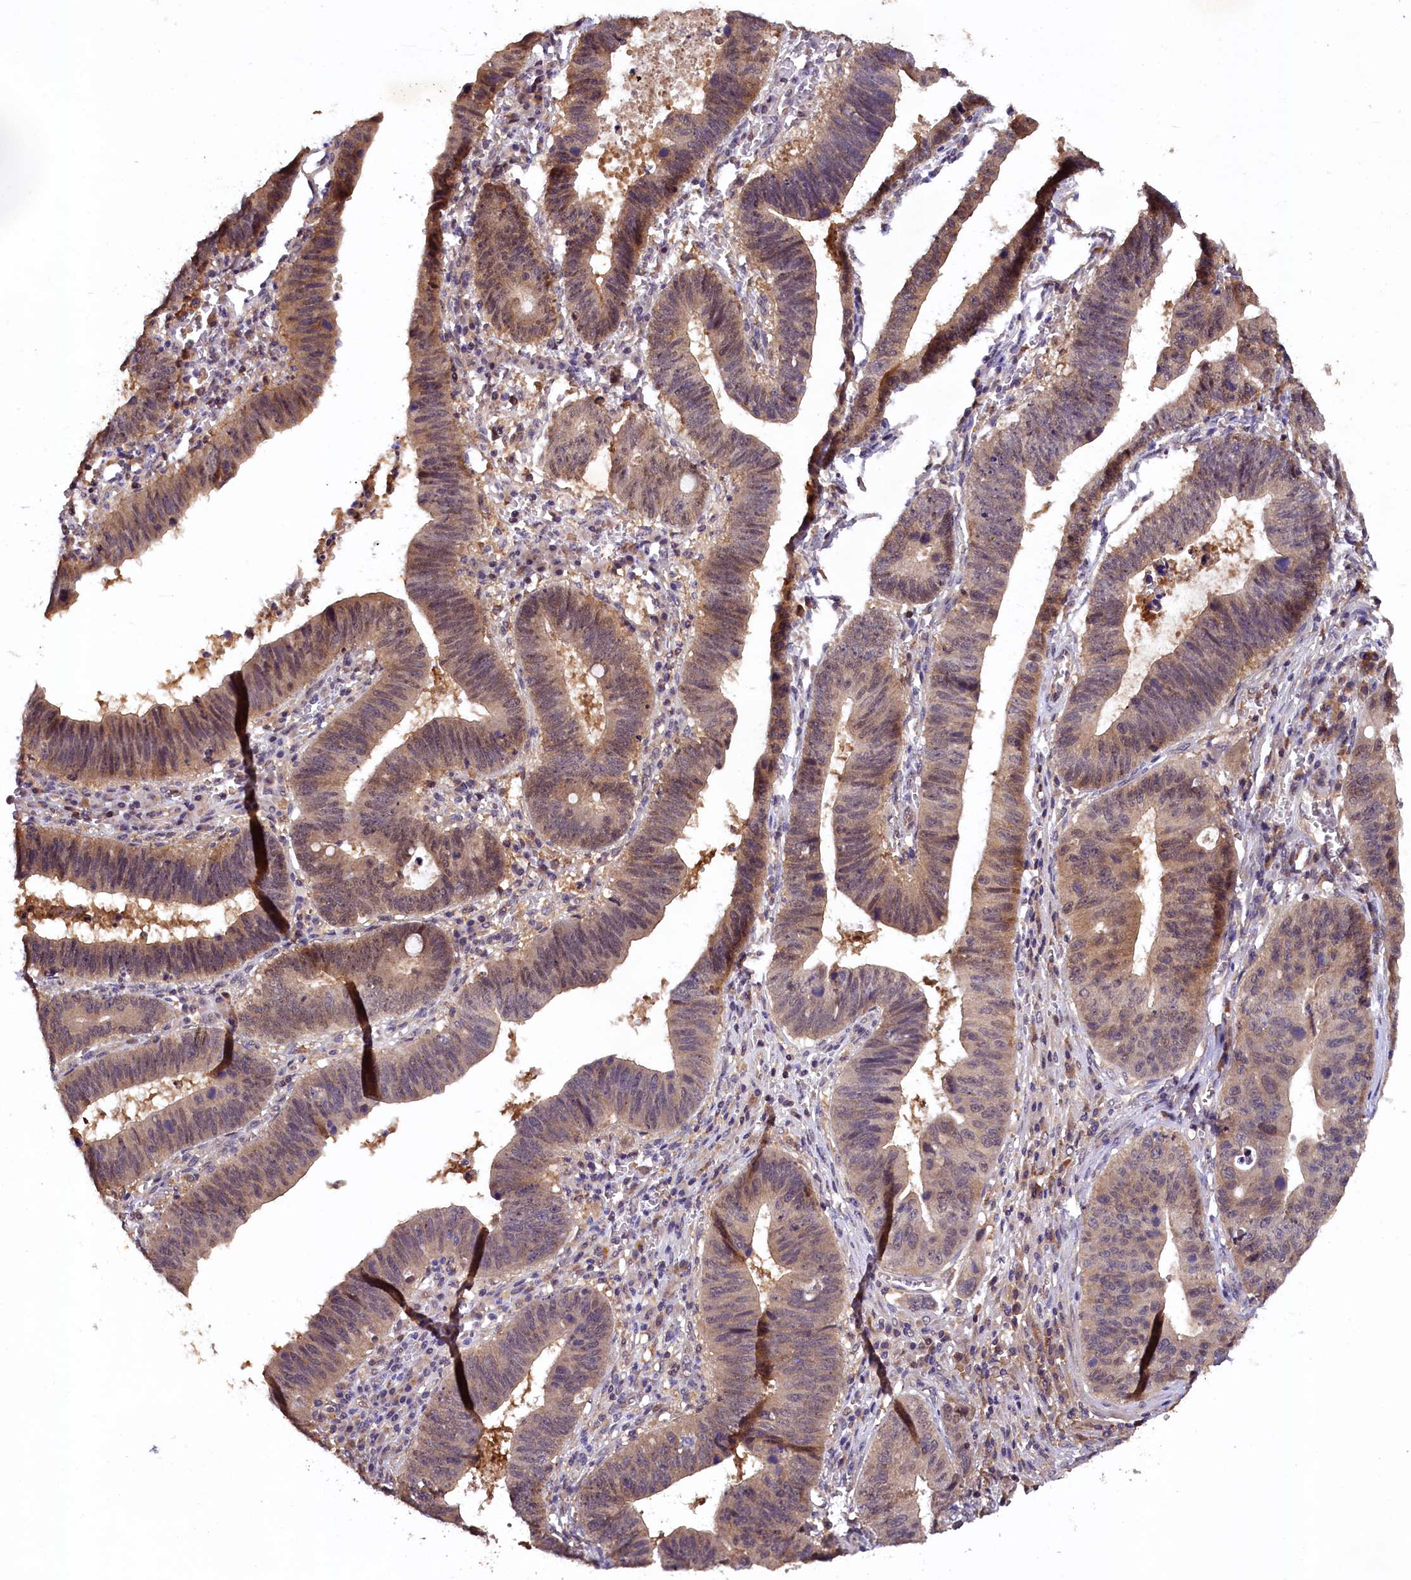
{"staining": {"intensity": "moderate", "quantity": ">75%", "location": "cytoplasmic/membranous"}, "tissue": "stomach cancer", "cell_type": "Tumor cells", "image_type": "cancer", "snomed": [{"axis": "morphology", "description": "Adenocarcinoma, NOS"}, {"axis": "topography", "description": "Stomach"}], "caption": "Tumor cells show moderate cytoplasmic/membranous staining in about >75% of cells in adenocarcinoma (stomach).", "gene": "PLXNB1", "patient": {"sex": "male", "age": 59}}